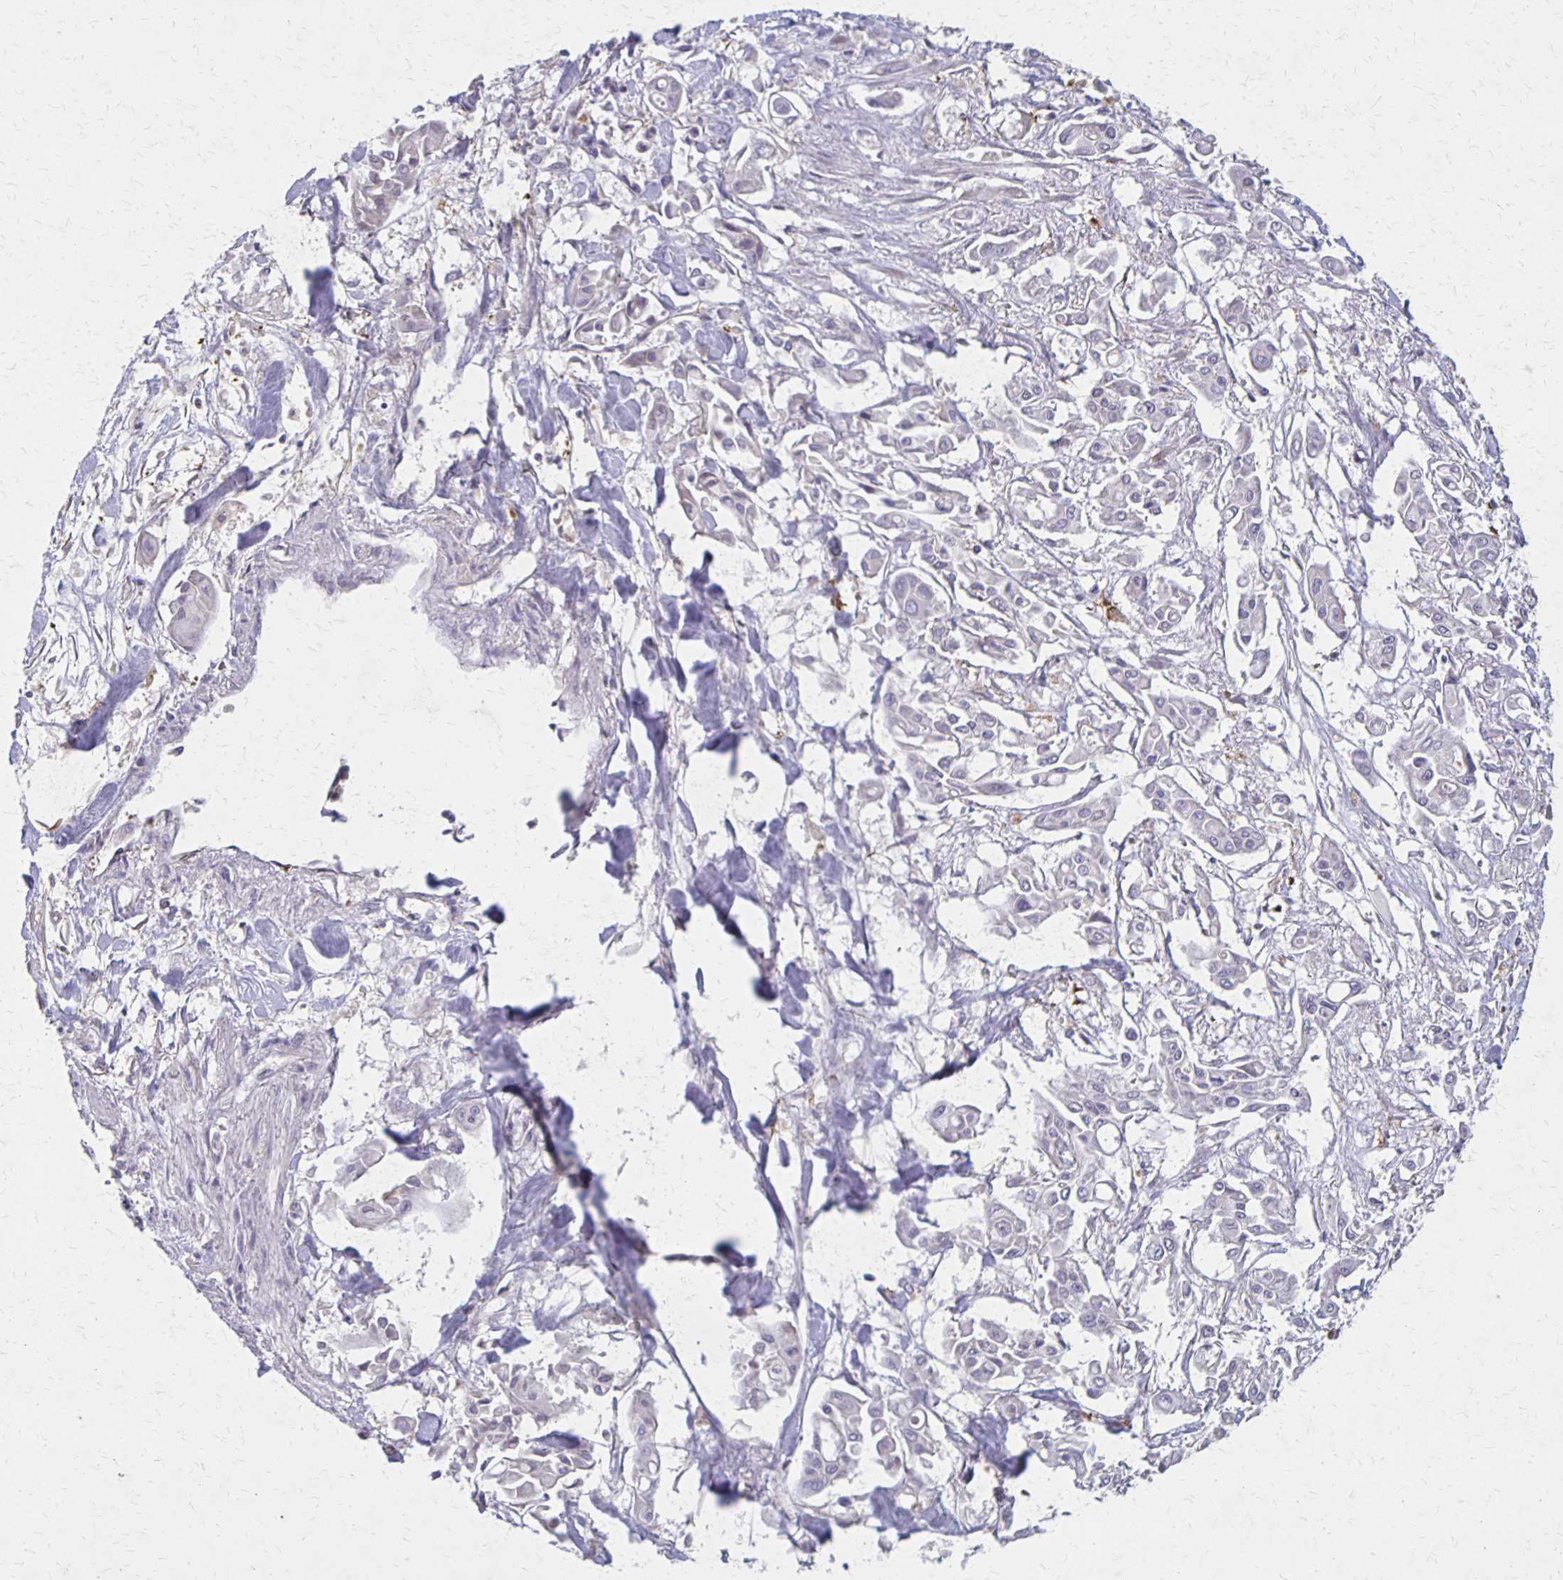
{"staining": {"intensity": "negative", "quantity": "none", "location": "none"}, "tissue": "pancreatic cancer", "cell_type": "Tumor cells", "image_type": "cancer", "snomed": [{"axis": "morphology", "description": "Adenocarcinoma, NOS"}, {"axis": "topography", "description": "Pancreas"}], "caption": "A high-resolution photomicrograph shows immunohistochemistry staining of pancreatic adenocarcinoma, which exhibits no significant expression in tumor cells.", "gene": "NOG", "patient": {"sex": "male", "age": 61}}